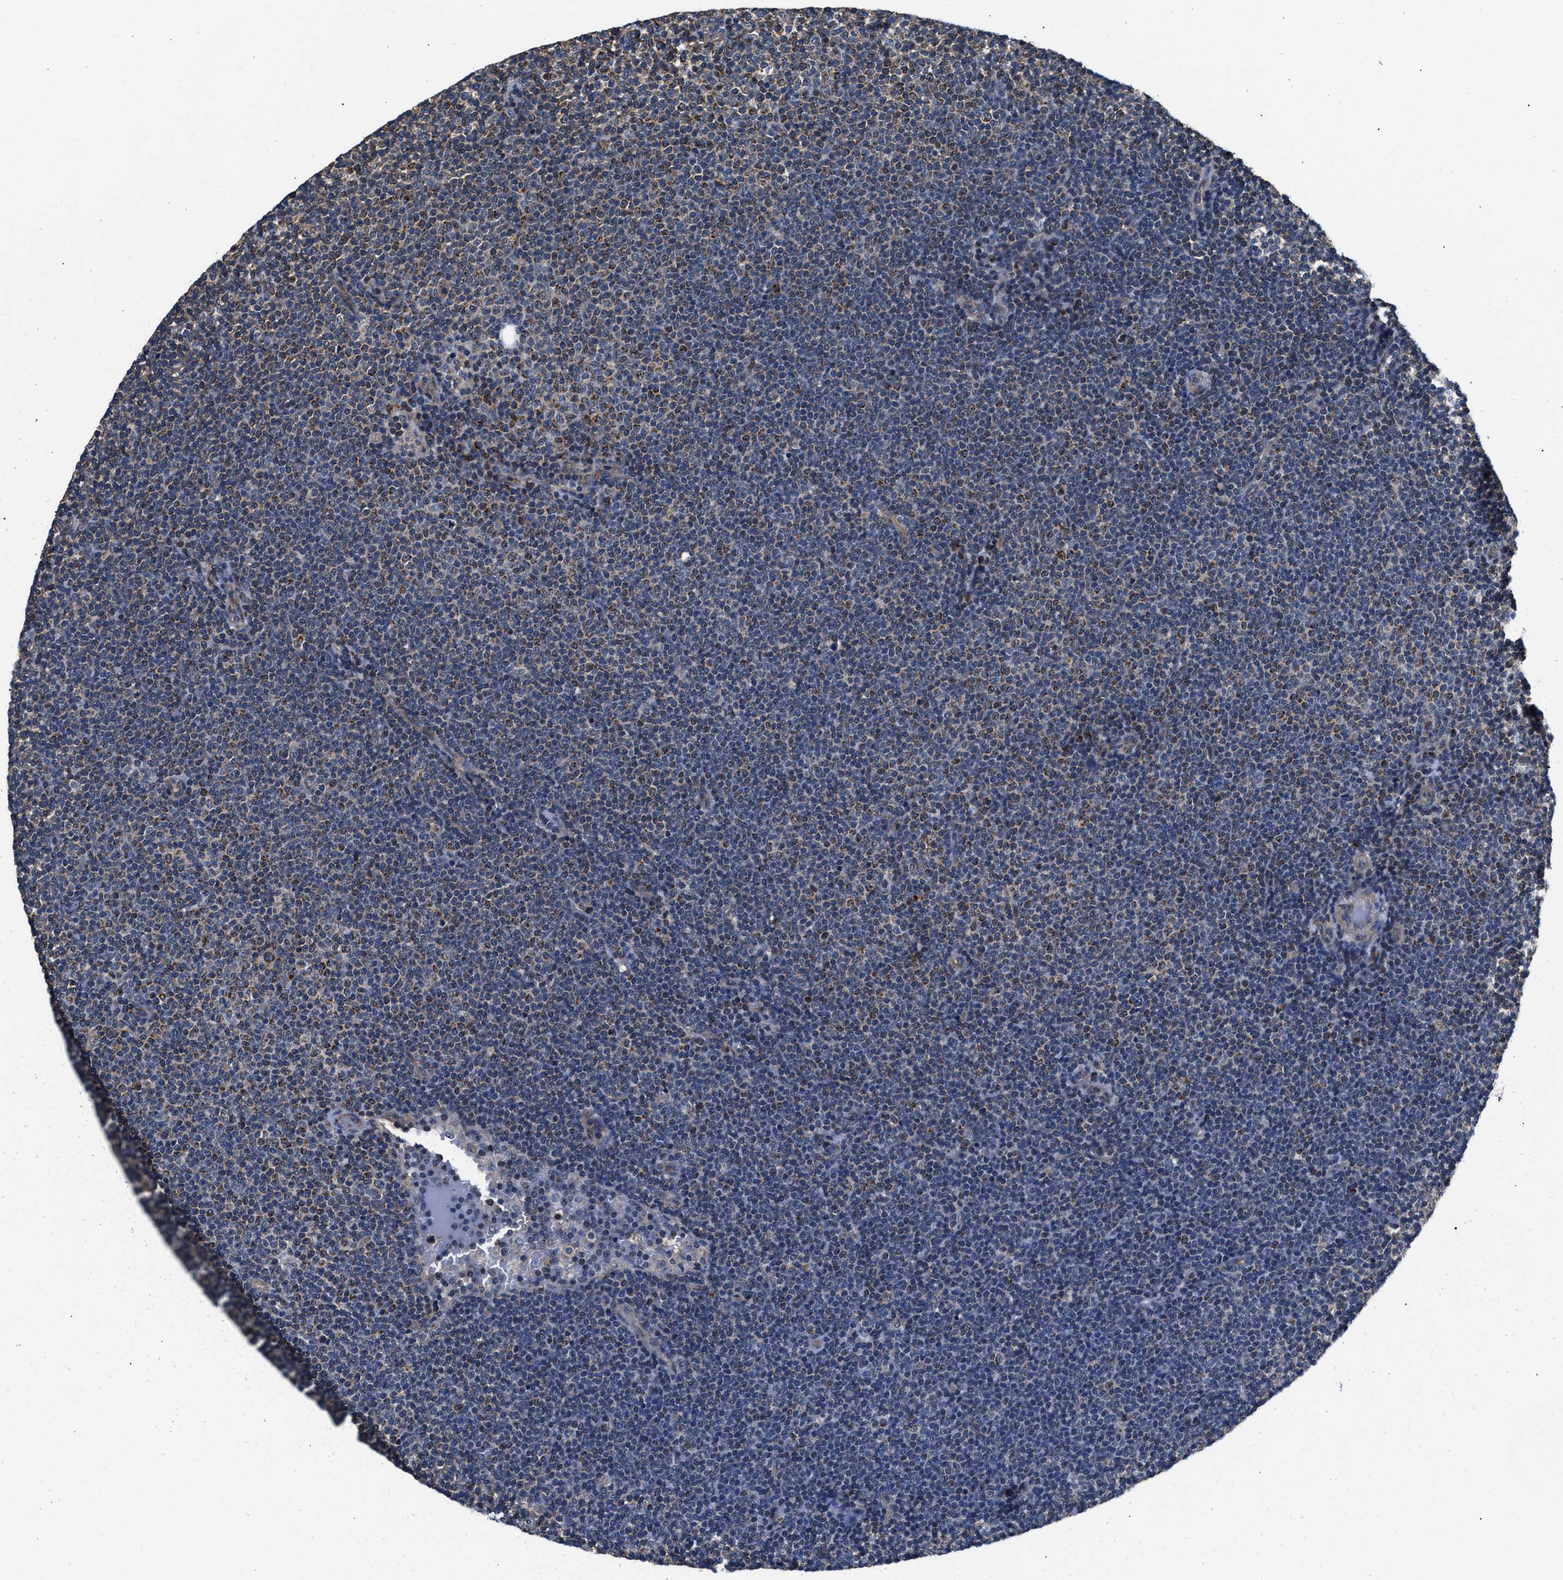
{"staining": {"intensity": "moderate", "quantity": "<25%", "location": "cytoplasmic/membranous"}, "tissue": "lymphoma", "cell_type": "Tumor cells", "image_type": "cancer", "snomed": [{"axis": "morphology", "description": "Malignant lymphoma, non-Hodgkin's type, Low grade"}, {"axis": "topography", "description": "Lymph node"}], "caption": "An IHC image of tumor tissue is shown. Protein staining in brown labels moderate cytoplasmic/membranous positivity in malignant lymphoma, non-Hodgkin's type (low-grade) within tumor cells. The staining was performed using DAB to visualize the protein expression in brown, while the nuclei were stained in blue with hematoxylin (Magnification: 20x).", "gene": "NKTR", "patient": {"sex": "female", "age": 53}}